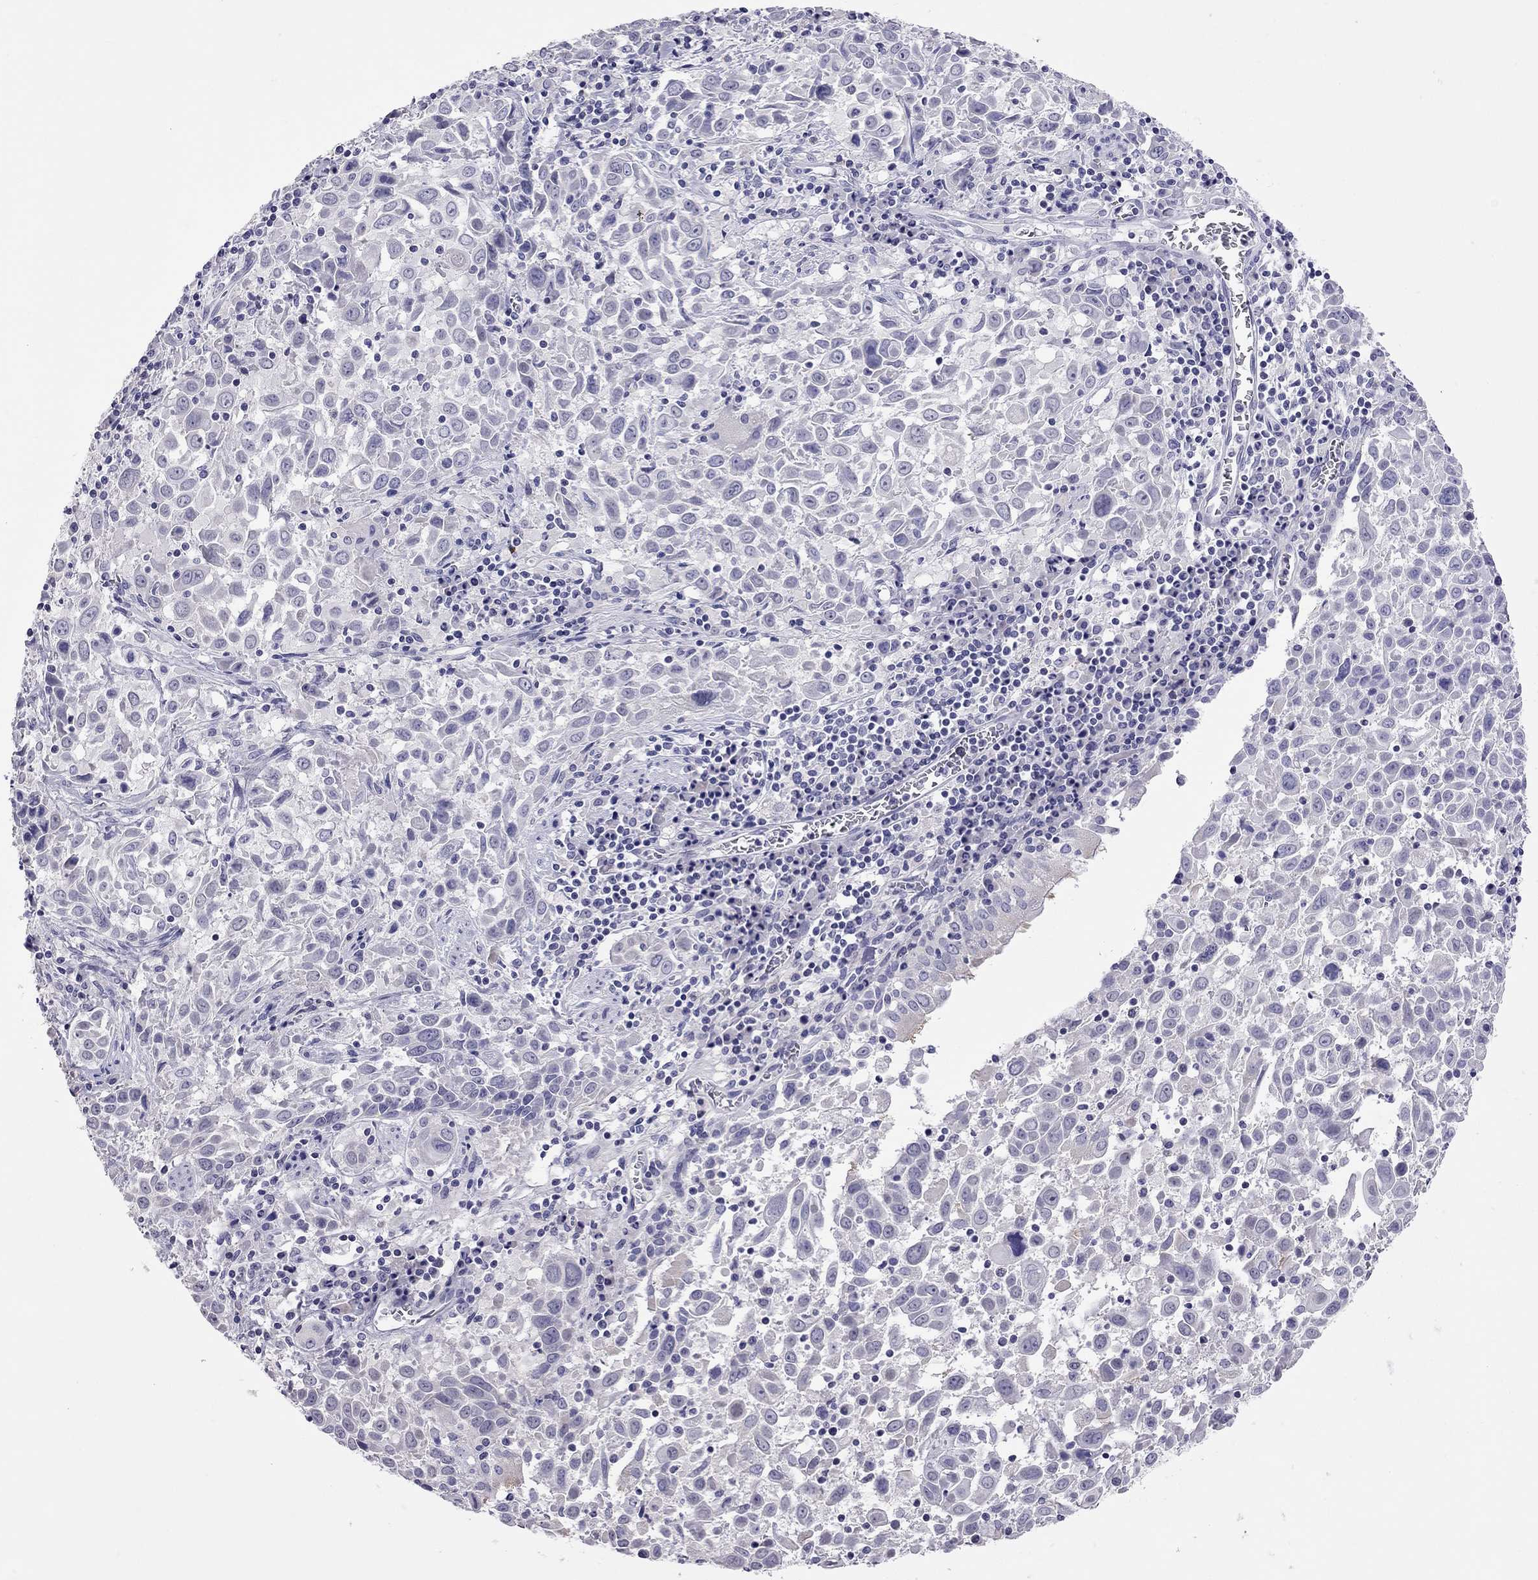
{"staining": {"intensity": "negative", "quantity": "none", "location": "none"}, "tissue": "lung cancer", "cell_type": "Tumor cells", "image_type": "cancer", "snomed": [{"axis": "morphology", "description": "Squamous cell carcinoma, NOS"}, {"axis": "topography", "description": "Lung"}], "caption": "Immunohistochemical staining of lung cancer shows no significant positivity in tumor cells. (DAB (3,3'-diaminobenzidine) immunohistochemistry, high magnification).", "gene": "PPP1R3A", "patient": {"sex": "male", "age": 57}}